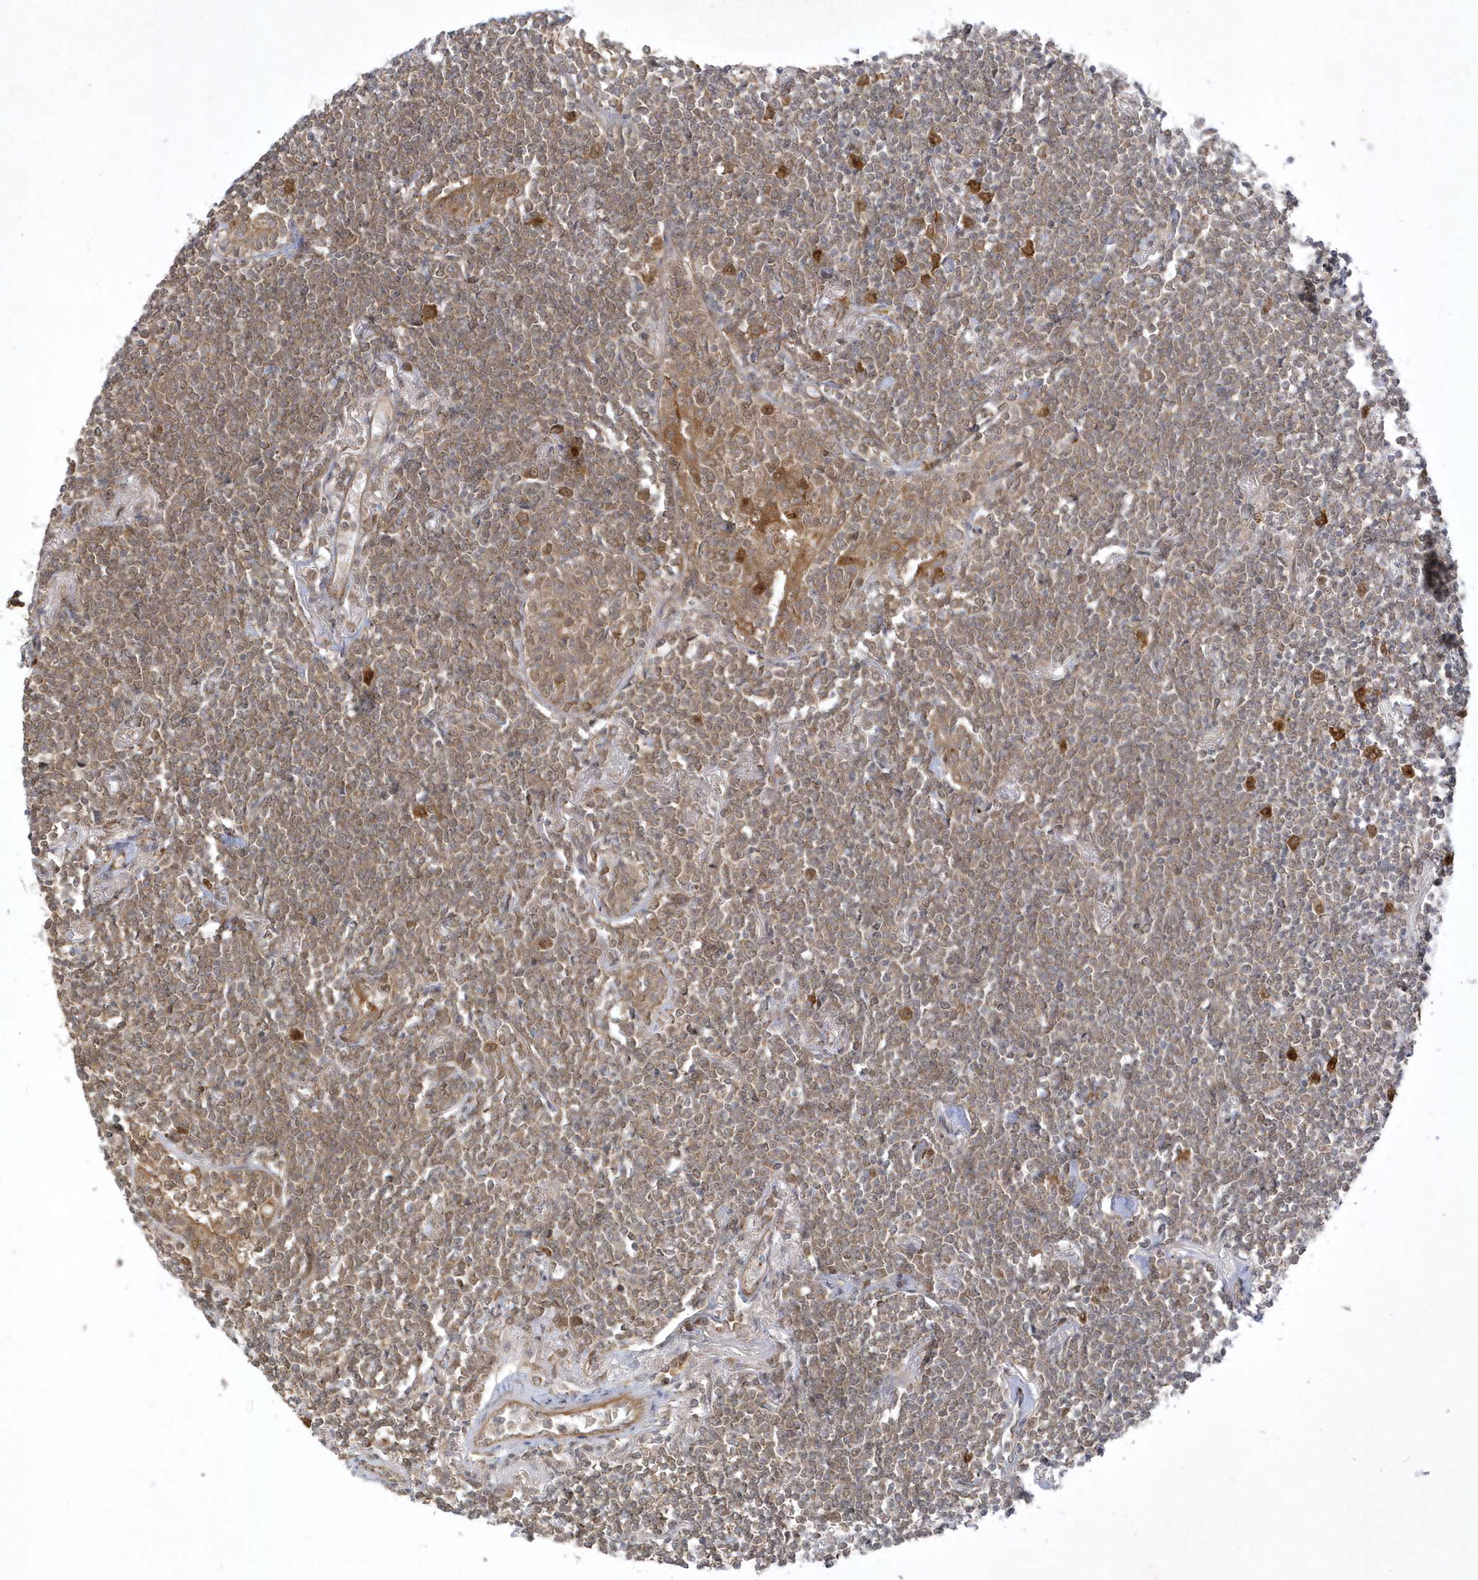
{"staining": {"intensity": "weak", "quantity": ">75%", "location": "cytoplasmic/membranous,nuclear"}, "tissue": "lymphoma", "cell_type": "Tumor cells", "image_type": "cancer", "snomed": [{"axis": "morphology", "description": "Malignant lymphoma, non-Hodgkin's type, Low grade"}, {"axis": "topography", "description": "Lung"}], "caption": "Protein expression analysis of human lymphoma reveals weak cytoplasmic/membranous and nuclear staining in approximately >75% of tumor cells.", "gene": "NAF1", "patient": {"sex": "female", "age": 71}}